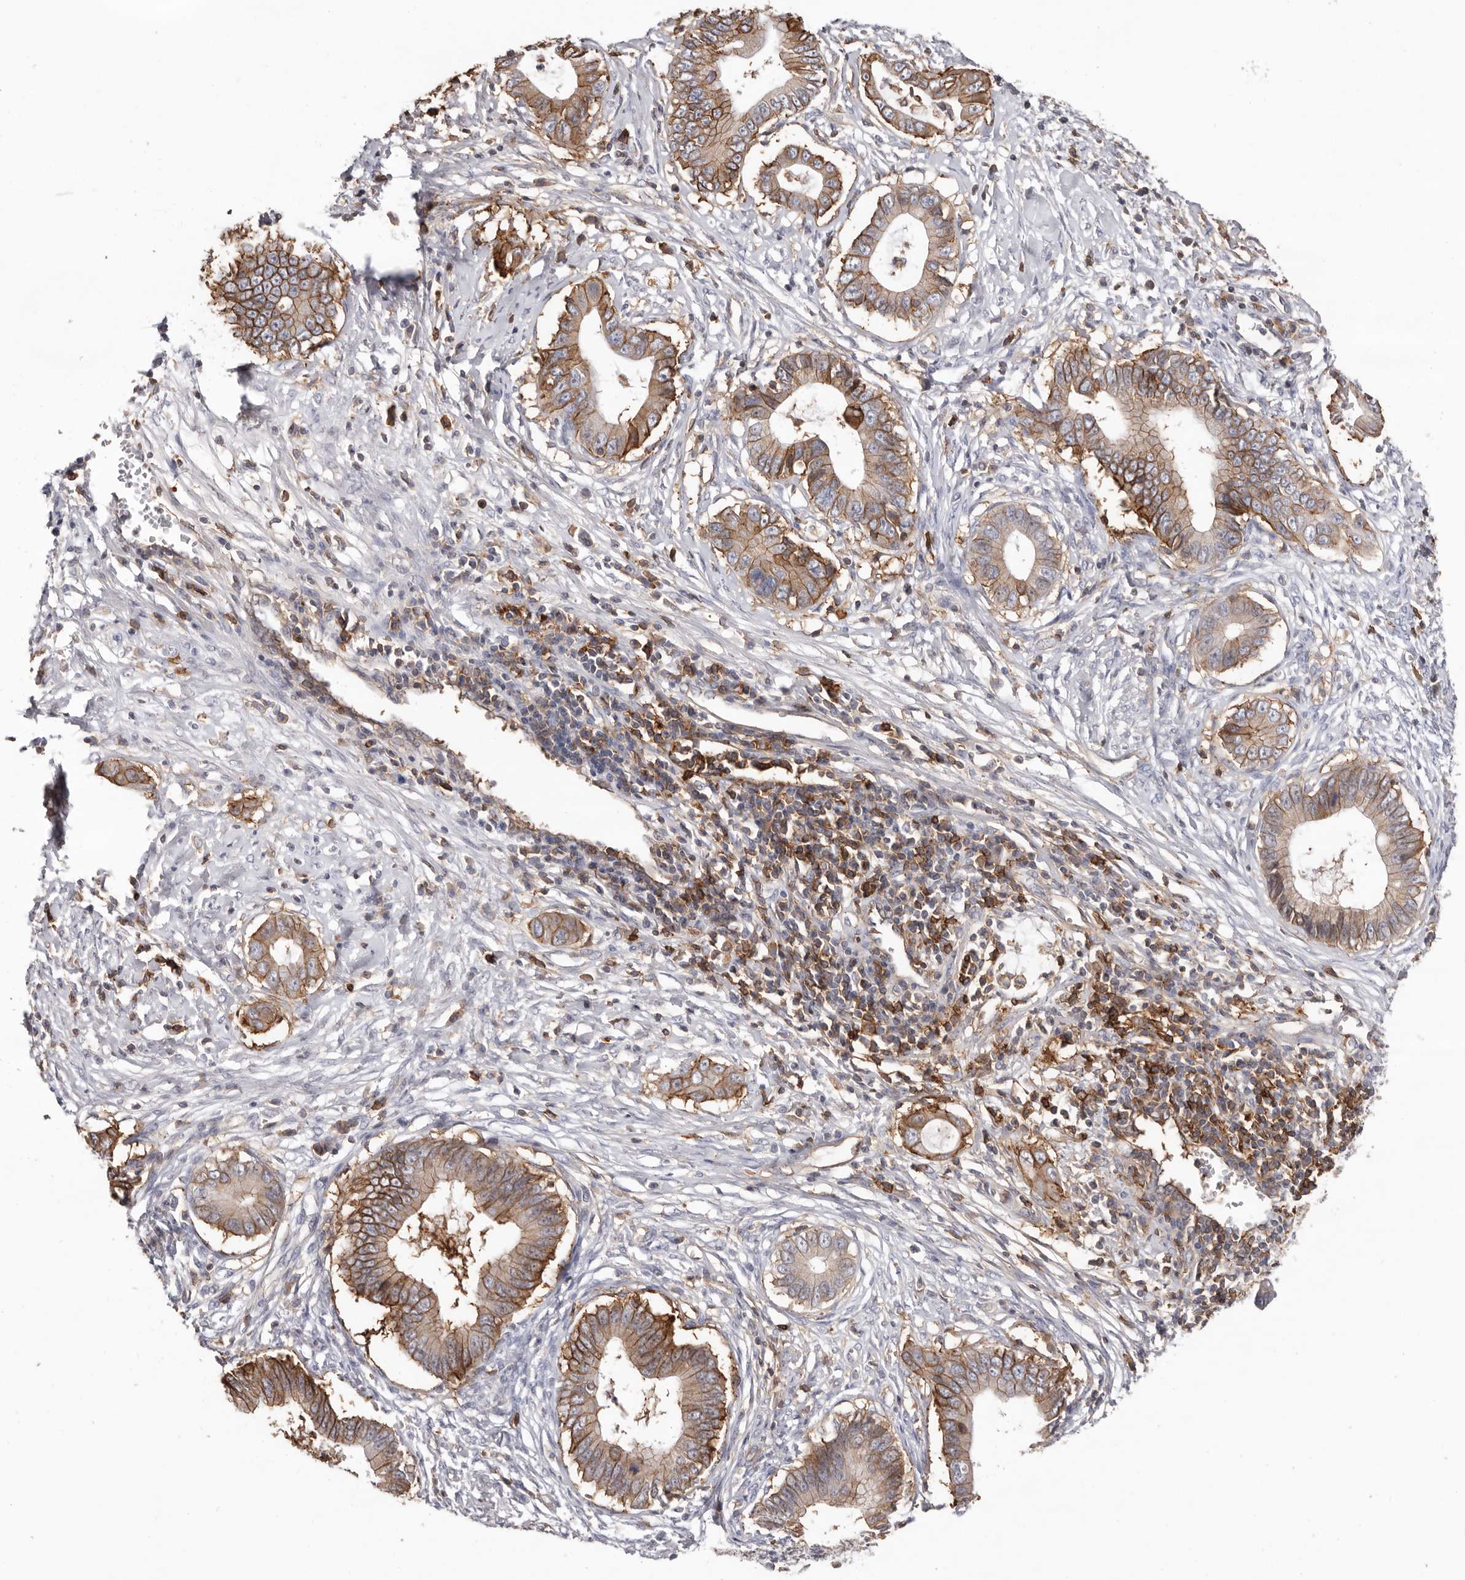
{"staining": {"intensity": "moderate", "quantity": "25%-75%", "location": "cytoplasmic/membranous"}, "tissue": "cervical cancer", "cell_type": "Tumor cells", "image_type": "cancer", "snomed": [{"axis": "morphology", "description": "Adenocarcinoma, NOS"}, {"axis": "topography", "description": "Cervix"}], "caption": "An immunohistochemistry photomicrograph of tumor tissue is shown. Protein staining in brown shows moderate cytoplasmic/membranous positivity in cervical cancer within tumor cells. (DAB (3,3'-diaminobenzidine) = brown stain, brightfield microscopy at high magnification).", "gene": "MMACHC", "patient": {"sex": "female", "age": 44}}